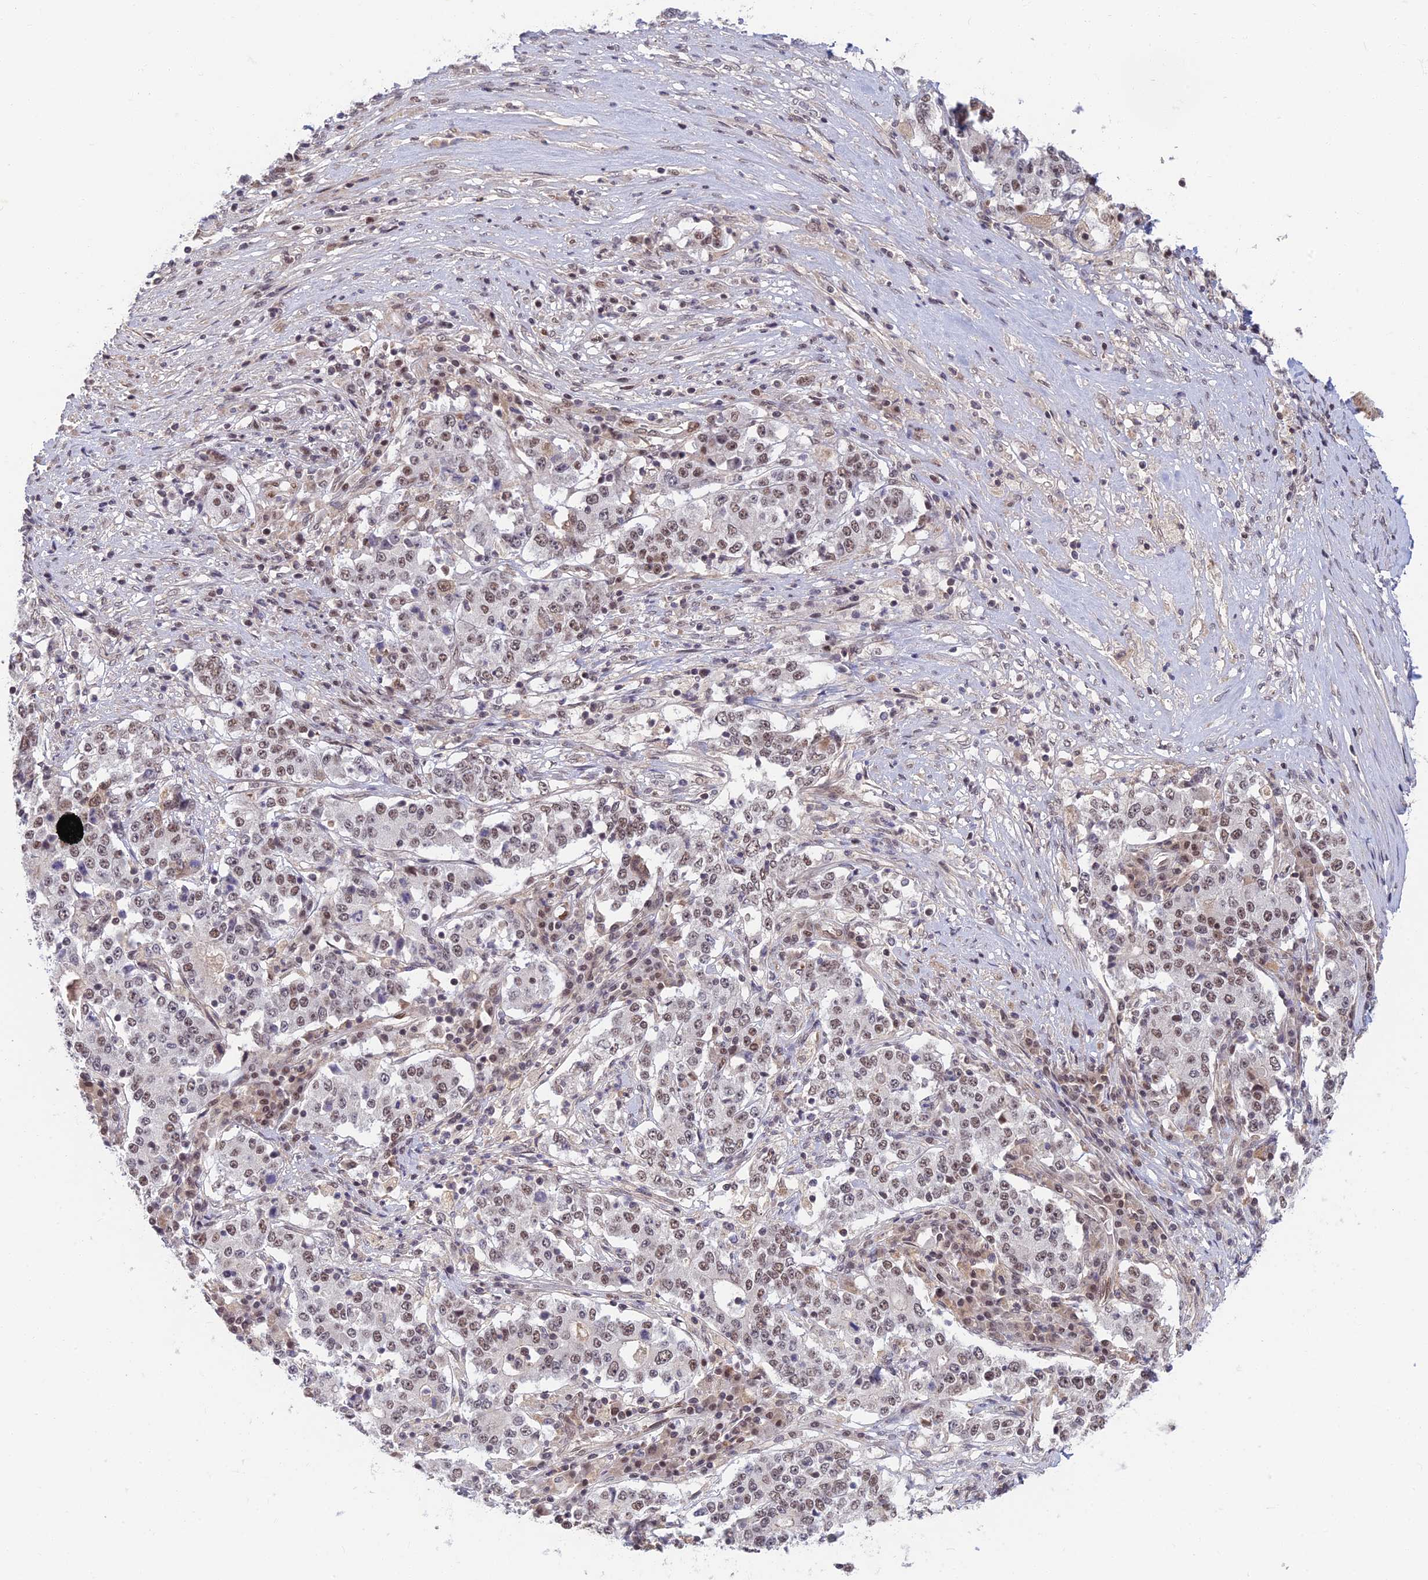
{"staining": {"intensity": "weak", "quantity": "<25%", "location": "nuclear"}, "tissue": "stomach cancer", "cell_type": "Tumor cells", "image_type": "cancer", "snomed": [{"axis": "morphology", "description": "Adenocarcinoma, NOS"}, {"axis": "topography", "description": "Stomach"}], "caption": "A histopathology image of human stomach cancer is negative for staining in tumor cells.", "gene": "TCEA2", "patient": {"sex": "male", "age": 59}}